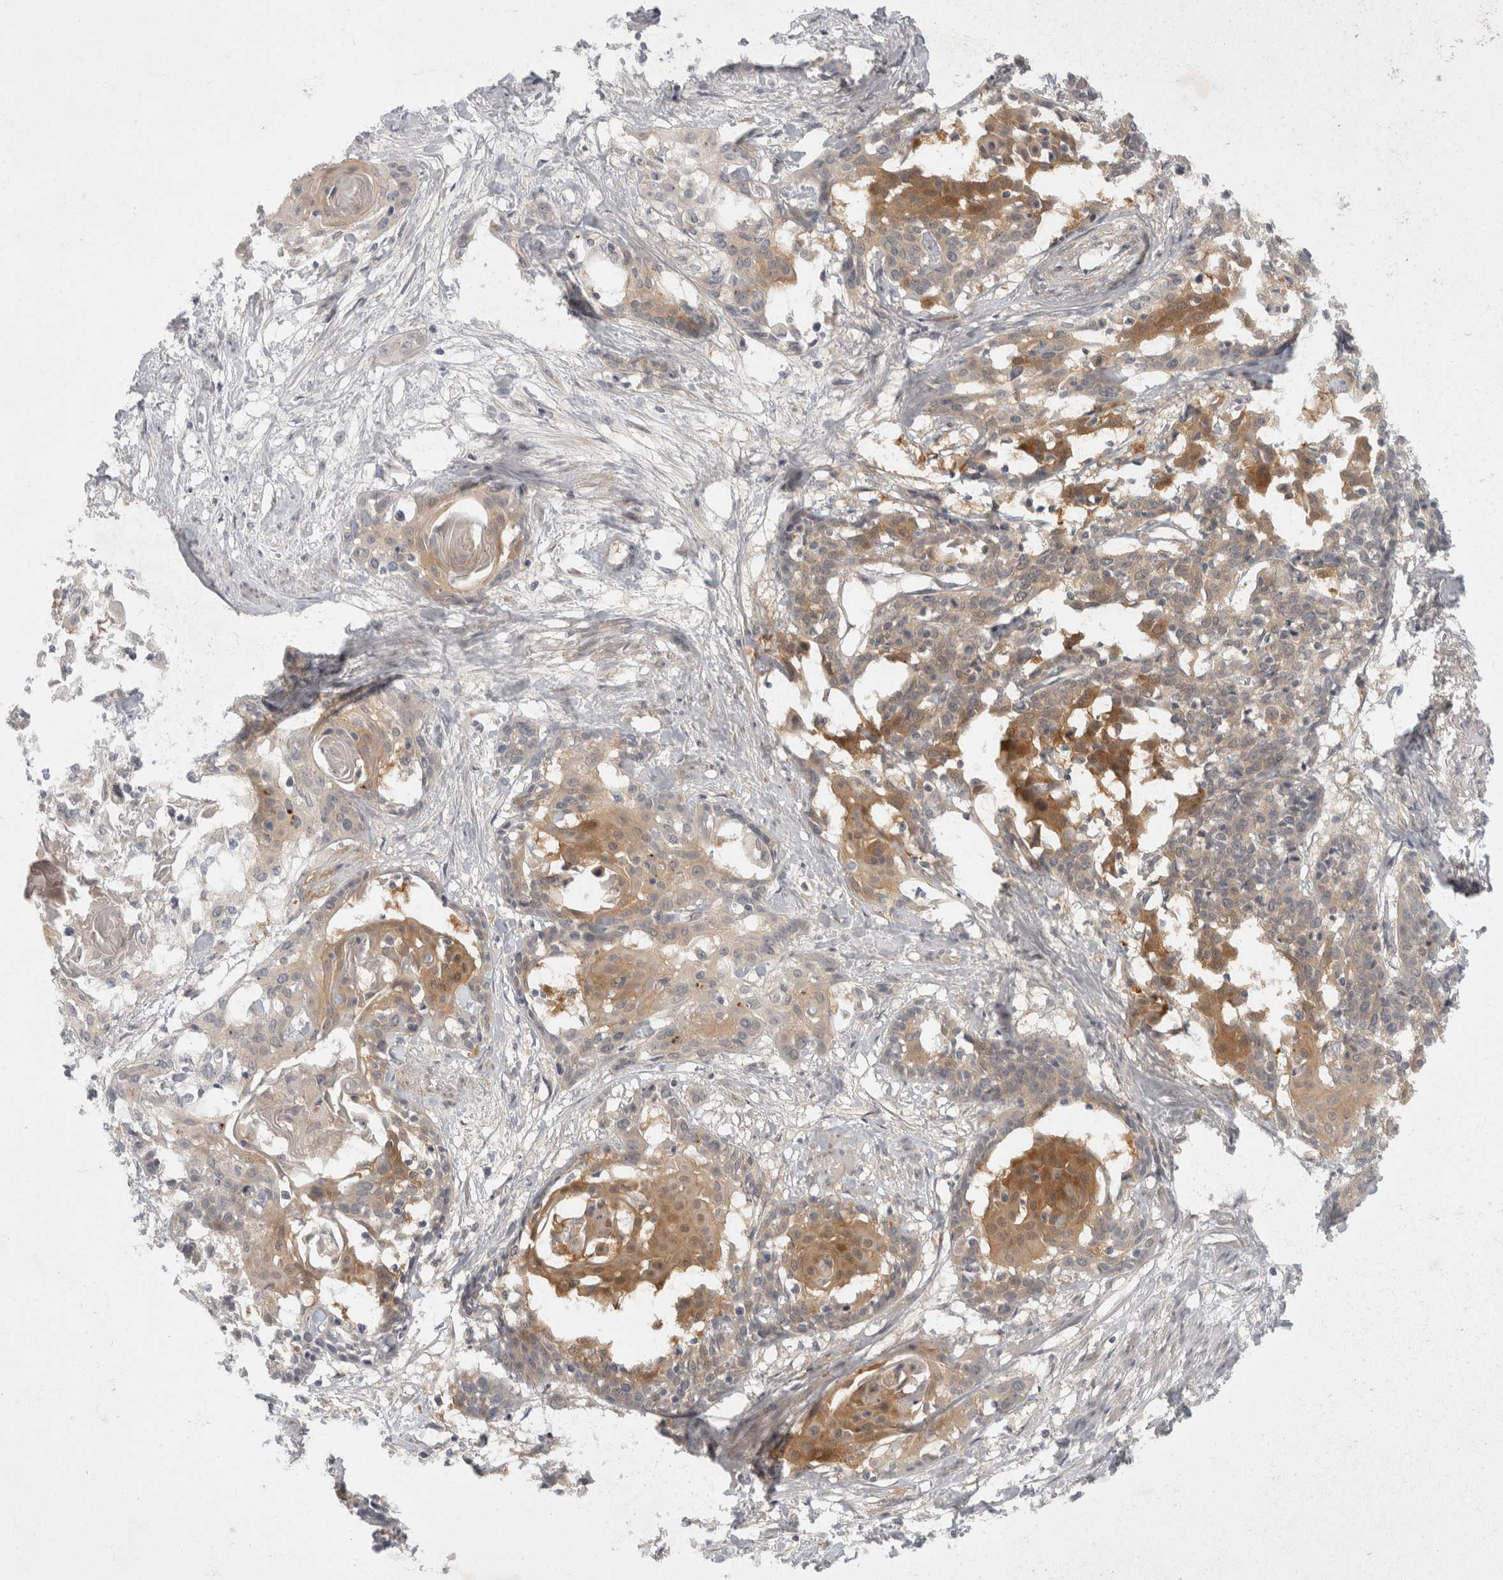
{"staining": {"intensity": "moderate", "quantity": "25%-75%", "location": "cytoplasmic/membranous"}, "tissue": "cervical cancer", "cell_type": "Tumor cells", "image_type": "cancer", "snomed": [{"axis": "morphology", "description": "Squamous cell carcinoma, NOS"}, {"axis": "topography", "description": "Cervix"}], "caption": "The micrograph displays staining of cervical squamous cell carcinoma, revealing moderate cytoplasmic/membranous protein staining (brown color) within tumor cells. (IHC, brightfield microscopy, high magnification).", "gene": "TOM1L2", "patient": {"sex": "female", "age": 57}}